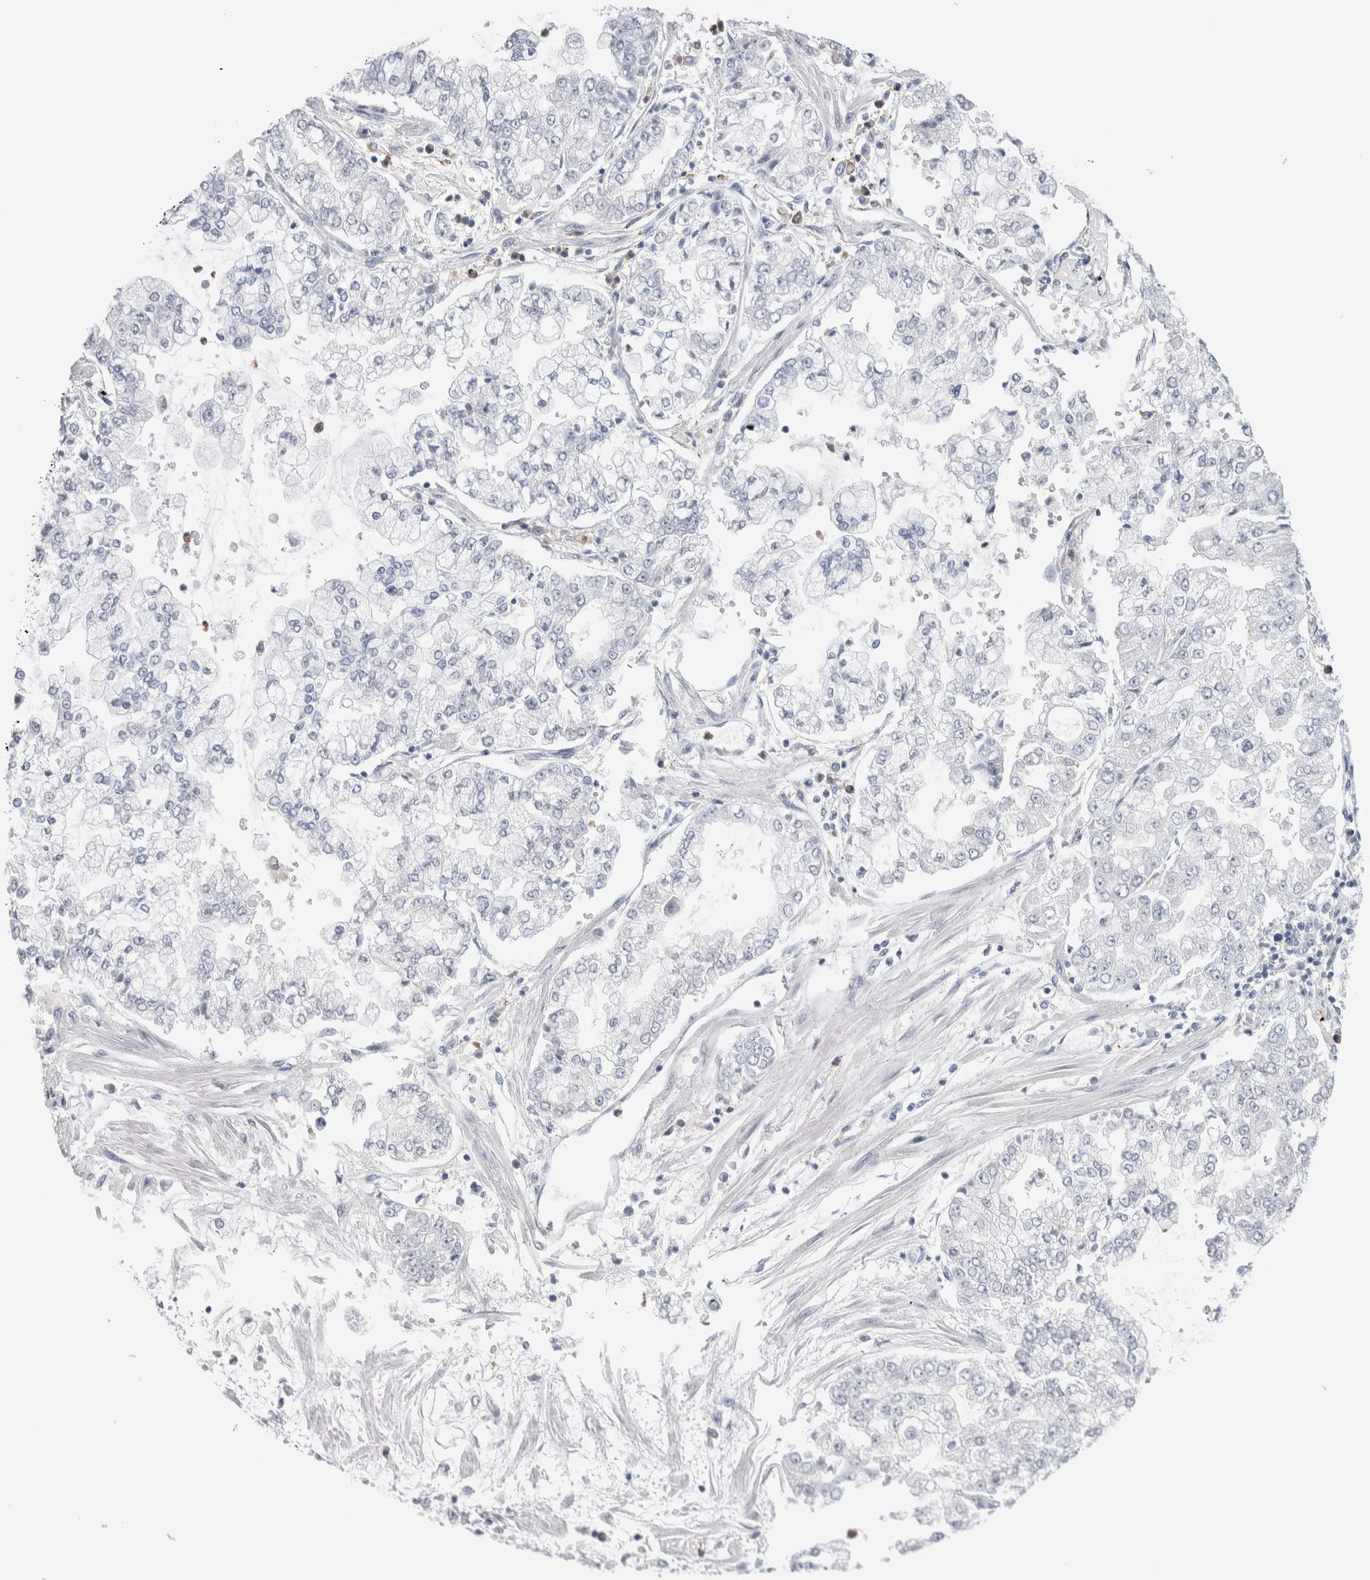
{"staining": {"intensity": "negative", "quantity": "none", "location": "none"}, "tissue": "stomach cancer", "cell_type": "Tumor cells", "image_type": "cancer", "snomed": [{"axis": "morphology", "description": "Adenocarcinoma, NOS"}, {"axis": "topography", "description": "Stomach"}], "caption": "Tumor cells show no significant expression in stomach cancer.", "gene": "LURAP1L", "patient": {"sex": "male", "age": 76}}